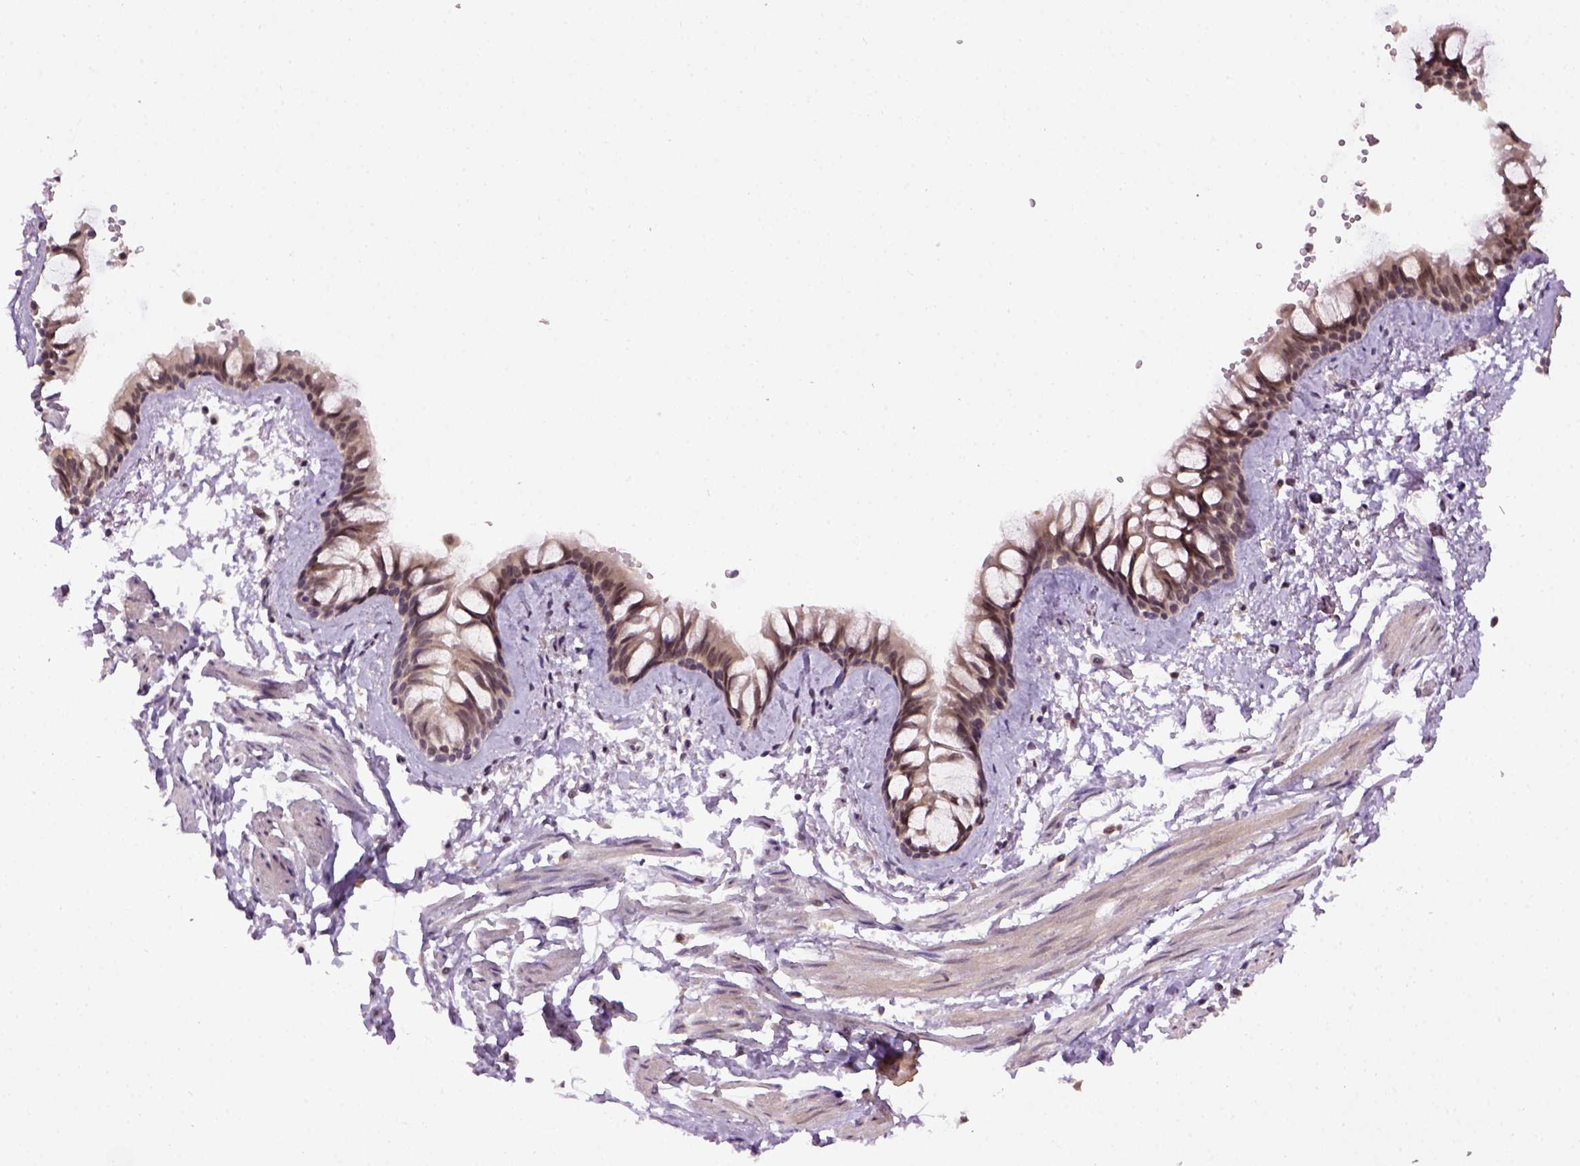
{"staining": {"intensity": "moderate", "quantity": "<25%", "location": "nuclear"}, "tissue": "bronchus", "cell_type": "Respiratory epithelial cells", "image_type": "normal", "snomed": [{"axis": "morphology", "description": "Normal tissue, NOS"}, {"axis": "topography", "description": "Bronchus"}], "caption": "Approximately <25% of respiratory epithelial cells in unremarkable bronchus demonstrate moderate nuclear protein expression as visualized by brown immunohistochemical staining.", "gene": "RAB43", "patient": {"sex": "female", "age": 59}}